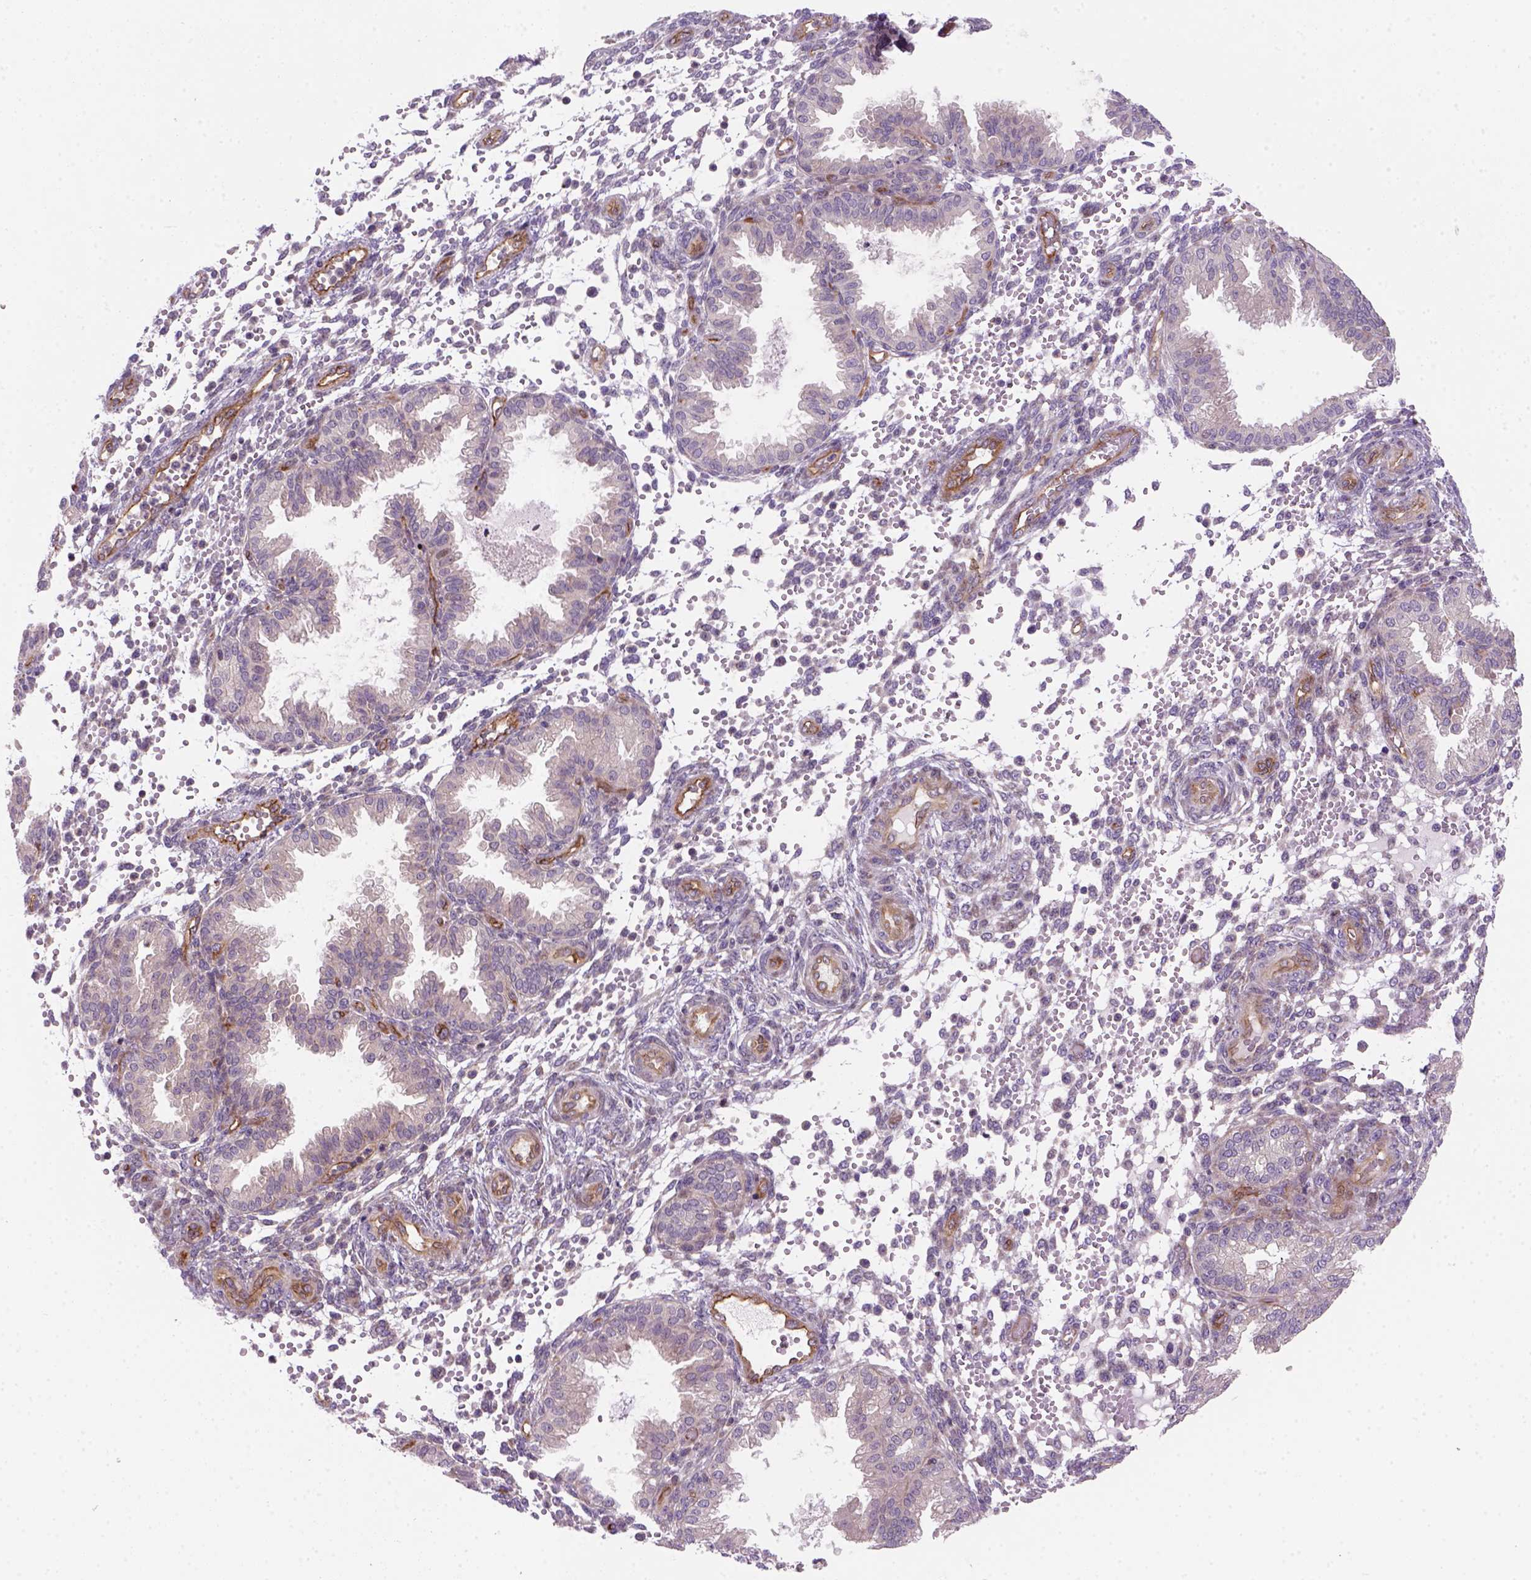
{"staining": {"intensity": "negative", "quantity": "none", "location": "none"}, "tissue": "endometrium", "cell_type": "Cells in endometrial stroma", "image_type": "normal", "snomed": [{"axis": "morphology", "description": "Normal tissue, NOS"}, {"axis": "topography", "description": "Endometrium"}], "caption": "Immunohistochemistry photomicrograph of benign endometrium: human endometrium stained with DAB (3,3'-diaminobenzidine) shows no significant protein staining in cells in endometrial stroma.", "gene": "VSTM5", "patient": {"sex": "female", "age": 33}}